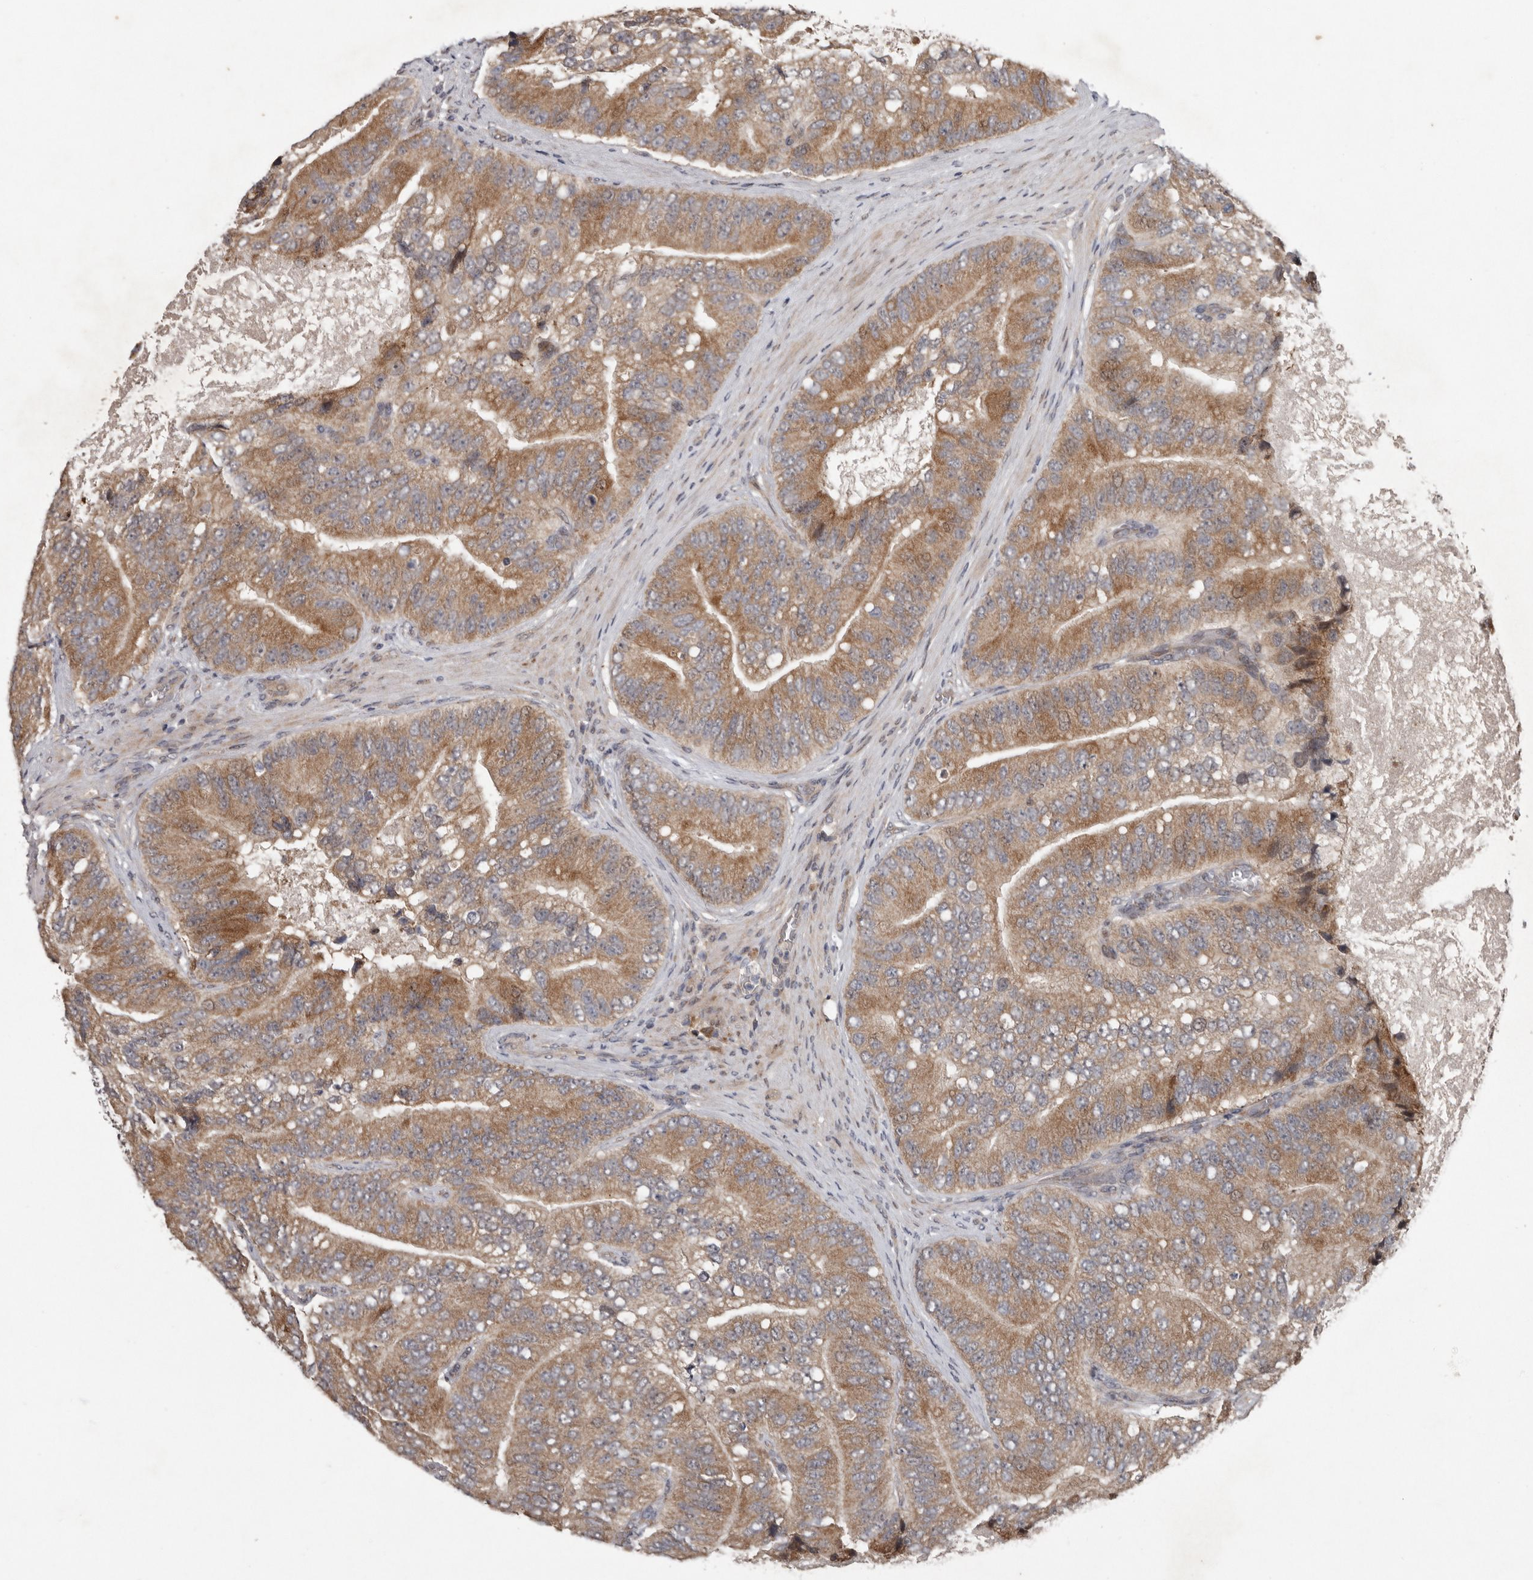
{"staining": {"intensity": "moderate", "quantity": ">75%", "location": "cytoplasmic/membranous"}, "tissue": "prostate cancer", "cell_type": "Tumor cells", "image_type": "cancer", "snomed": [{"axis": "morphology", "description": "Adenocarcinoma, High grade"}, {"axis": "topography", "description": "Prostate"}], "caption": "Brown immunohistochemical staining in prostate cancer reveals moderate cytoplasmic/membranous positivity in about >75% of tumor cells.", "gene": "CHML", "patient": {"sex": "male", "age": 70}}